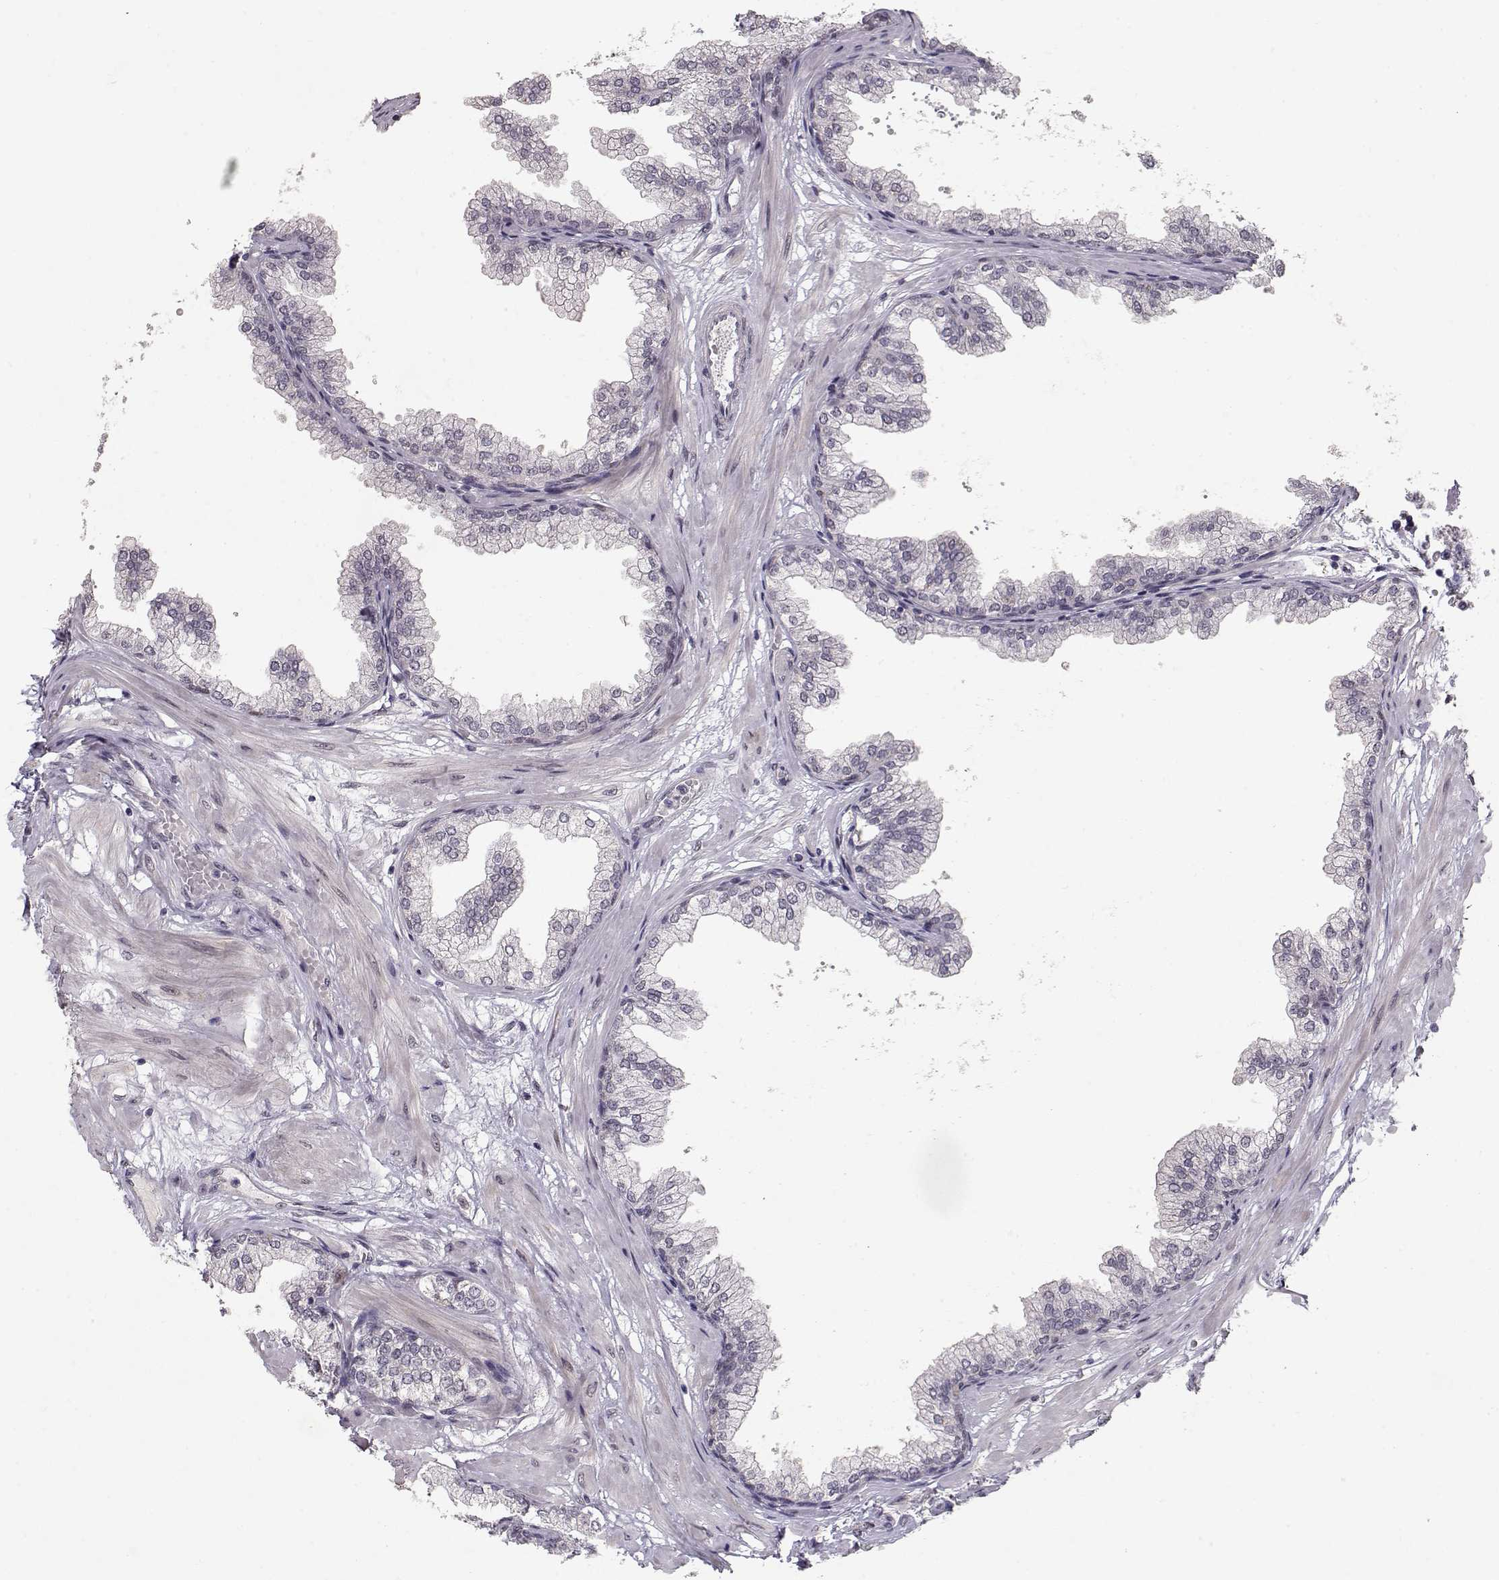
{"staining": {"intensity": "negative", "quantity": "none", "location": "none"}, "tissue": "prostate", "cell_type": "Glandular cells", "image_type": "normal", "snomed": [{"axis": "morphology", "description": "Normal tissue, NOS"}, {"axis": "topography", "description": "Prostate"}], "caption": "A high-resolution micrograph shows IHC staining of benign prostate, which demonstrates no significant positivity in glandular cells.", "gene": "CDK4", "patient": {"sex": "male", "age": 37}}